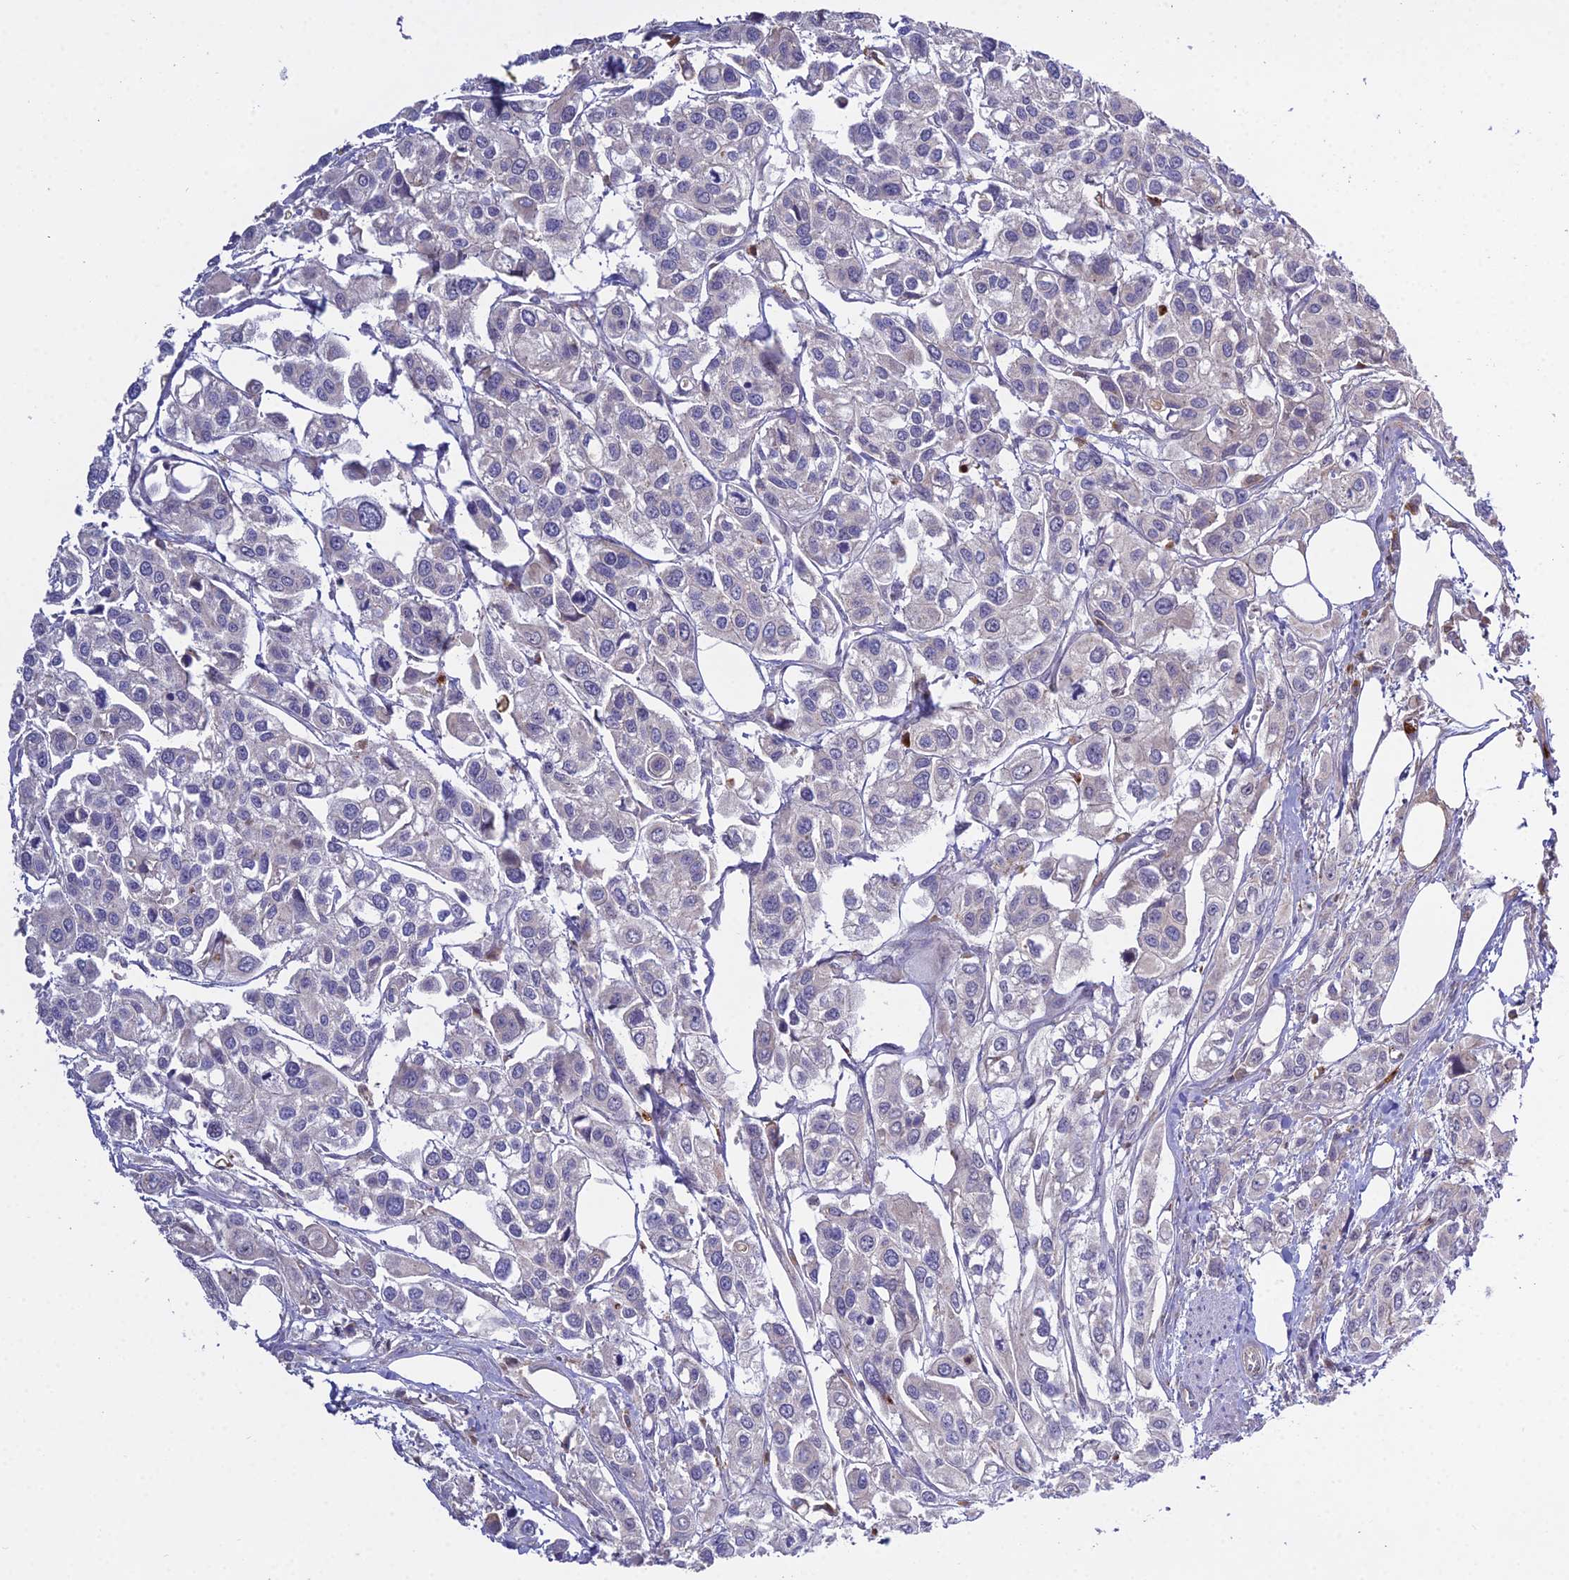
{"staining": {"intensity": "negative", "quantity": "none", "location": "none"}, "tissue": "urothelial cancer", "cell_type": "Tumor cells", "image_type": "cancer", "snomed": [{"axis": "morphology", "description": "Urothelial carcinoma, High grade"}, {"axis": "topography", "description": "Urinary bladder"}], "caption": "IHC micrograph of neoplastic tissue: high-grade urothelial carcinoma stained with DAB displays no significant protein expression in tumor cells.", "gene": "EID2", "patient": {"sex": "male", "age": 67}}